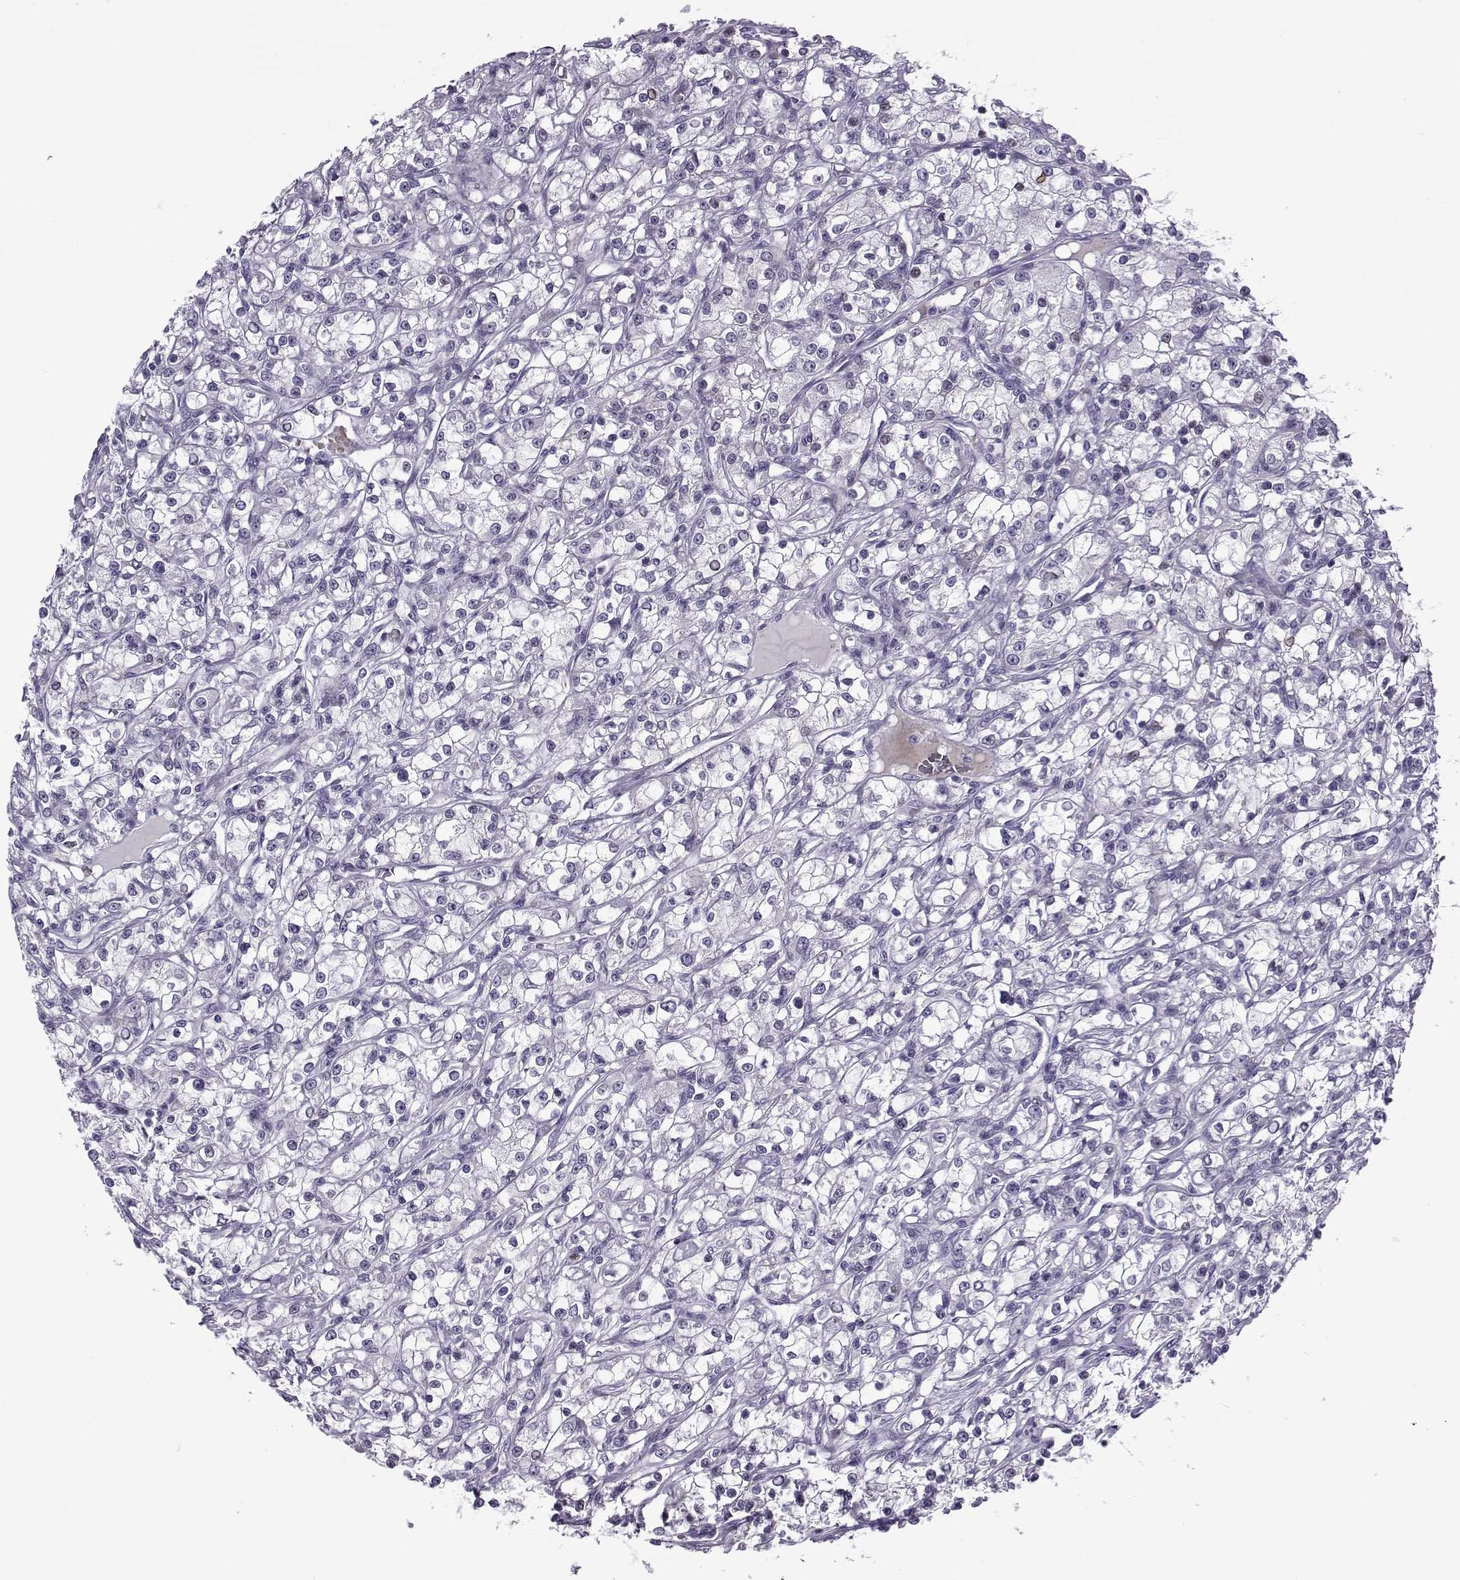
{"staining": {"intensity": "negative", "quantity": "none", "location": "none"}, "tissue": "renal cancer", "cell_type": "Tumor cells", "image_type": "cancer", "snomed": [{"axis": "morphology", "description": "Adenocarcinoma, NOS"}, {"axis": "topography", "description": "Kidney"}], "caption": "This micrograph is of renal cancer (adenocarcinoma) stained with IHC to label a protein in brown with the nuclei are counter-stained blue. There is no staining in tumor cells.", "gene": "OIP5", "patient": {"sex": "female", "age": 59}}